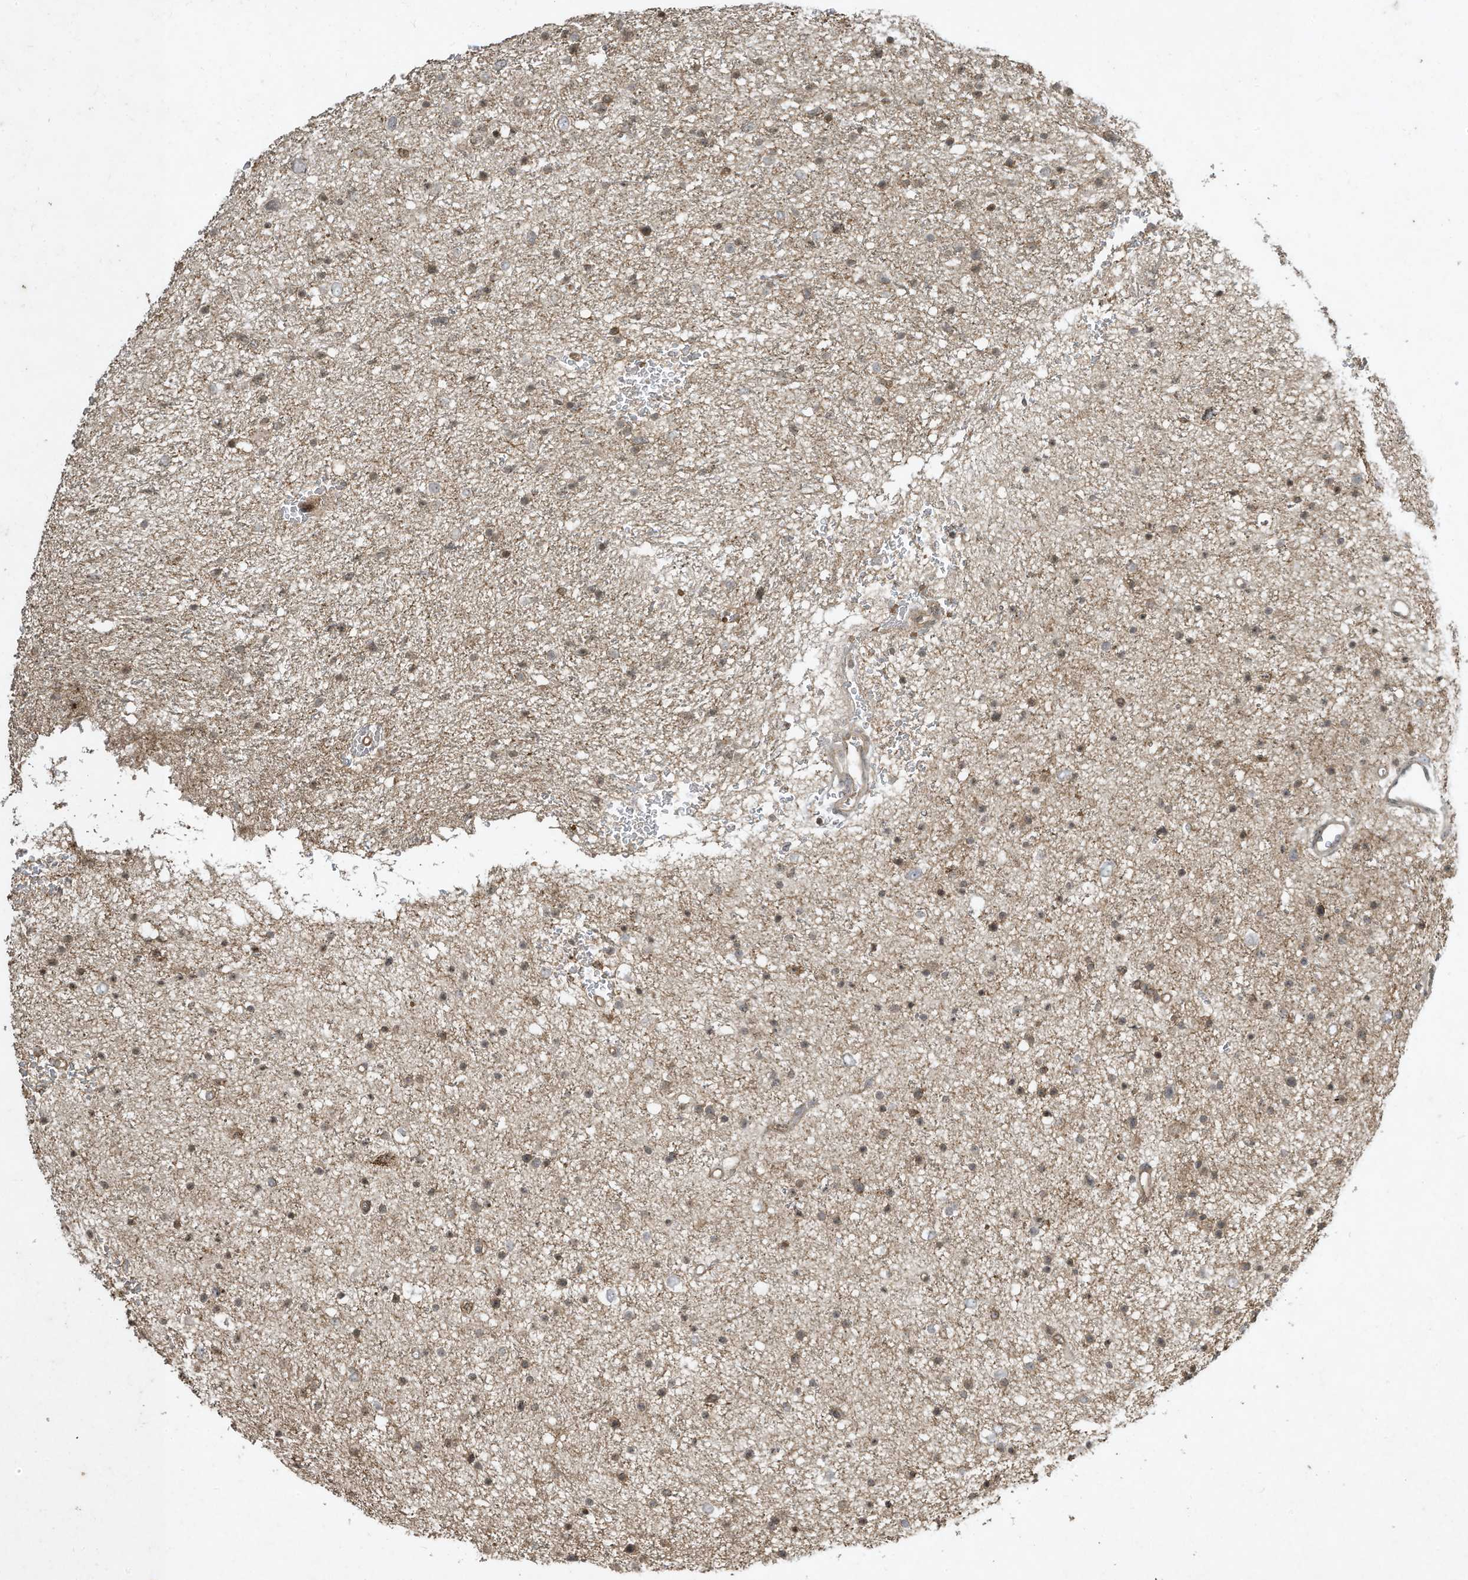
{"staining": {"intensity": "weak", "quantity": "25%-75%", "location": "cytoplasmic/membranous,nuclear"}, "tissue": "glioma", "cell_type": "Tumor cells", "image_type": "cancer", "snomed": [{"axis": "morphology", "description": "Glioma, malignant, Low grade"}, {"axis": "topography", "description": "Brain"}], "caption": "Malignant low-grade glioma tissue shows weak cytoplasmic/membranous and nuclear positivity in about 25%-75% of tumor cells", "gene": "MATN2", "patient": {"sex": "female", "age": 37}}